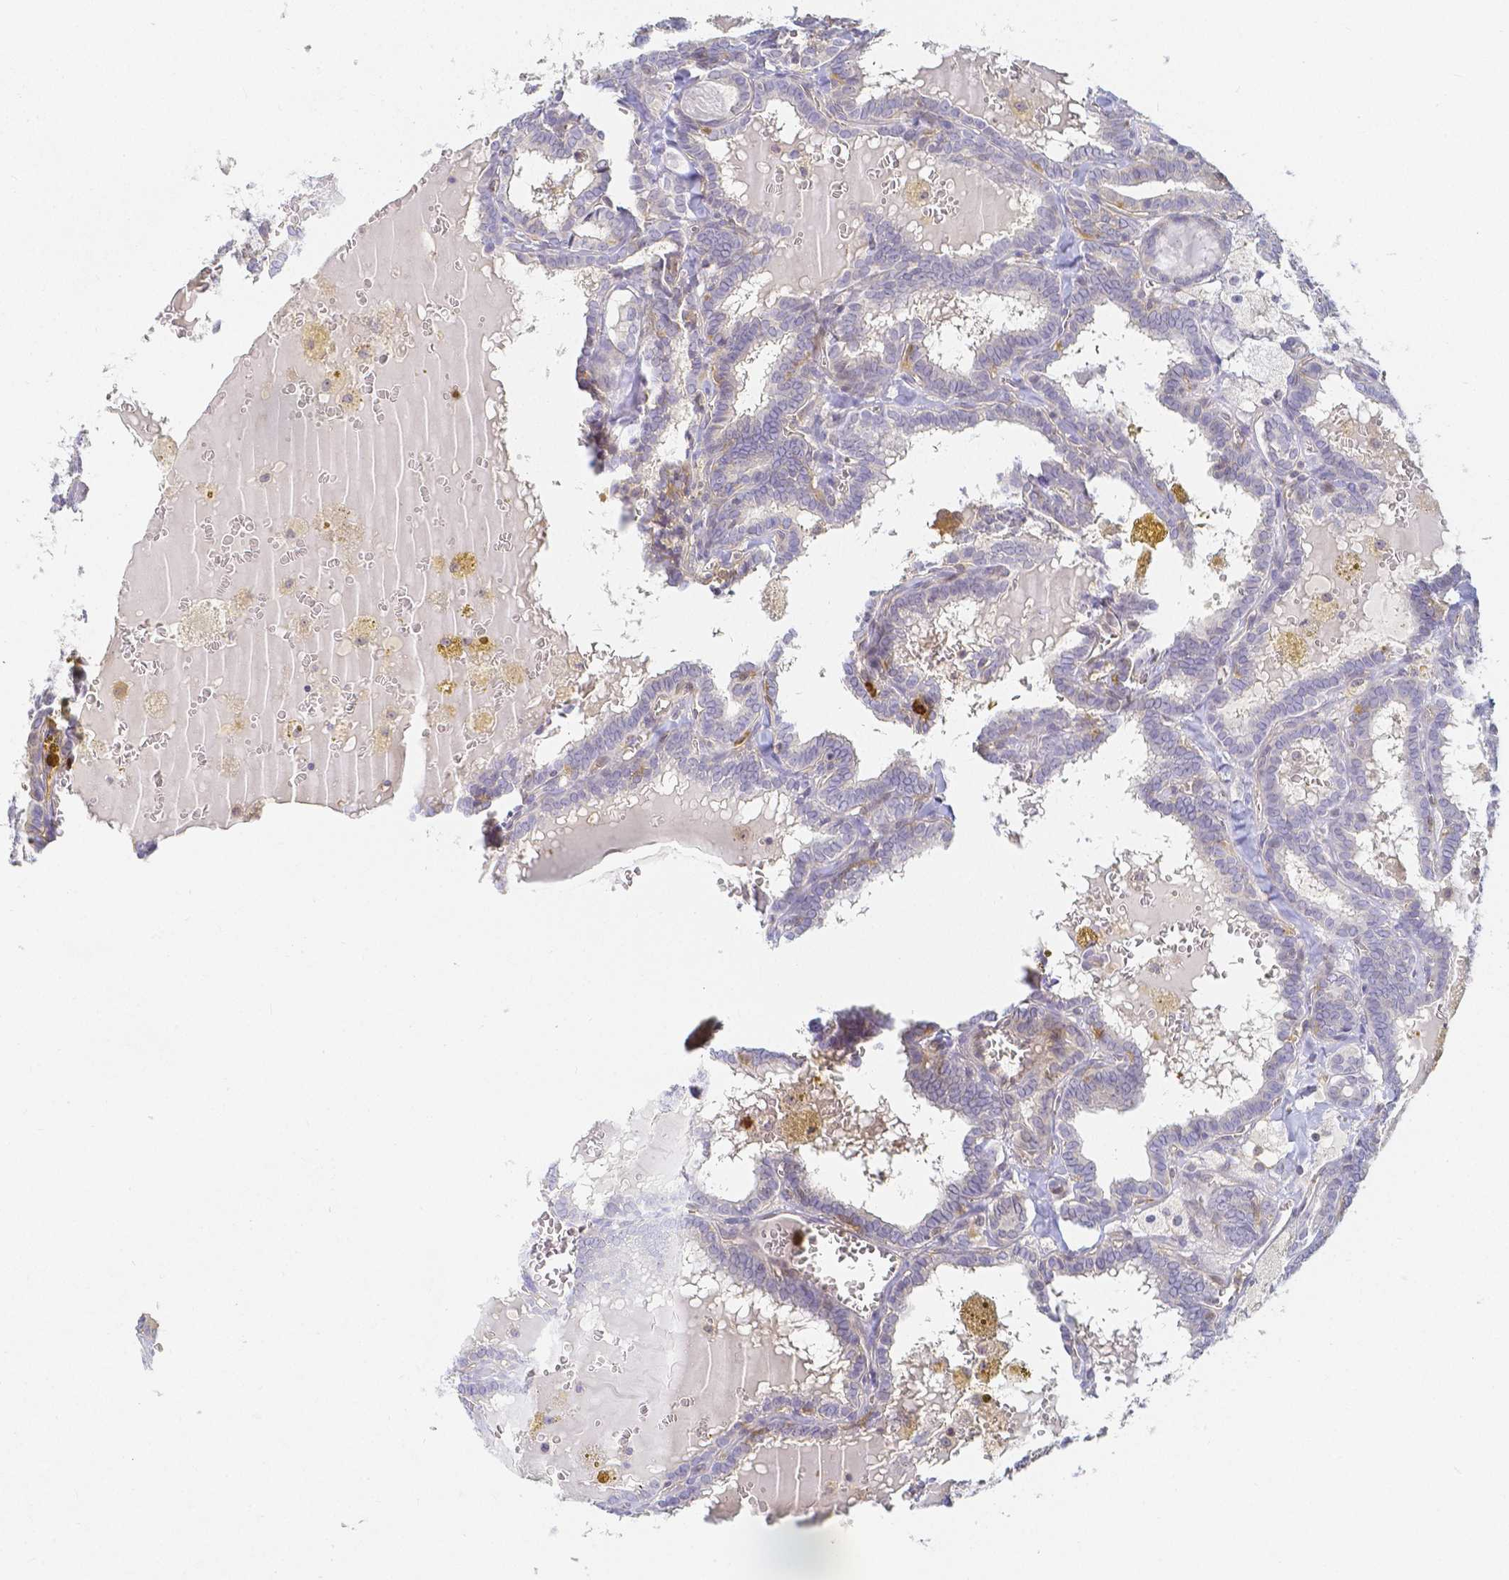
{"staining": {"intensity": "negative", "quantity": "none", "location": "none"}, "tissue": "thyroid cancer", "cell_type": "Tumor cells", "image_type": "cancer", "snomed": [{"axis": "morphology", "description": "Papillary adenocarcinoma, NOS"}, {"axis": "topography", "description": "Thyroid gland"}], "caption": "Tumor cells are negative for protein expression in human thyroid papillary adenocarcinoma.", "gene": "KCNH1", "patient": {"sex": "female", "age": 39}}